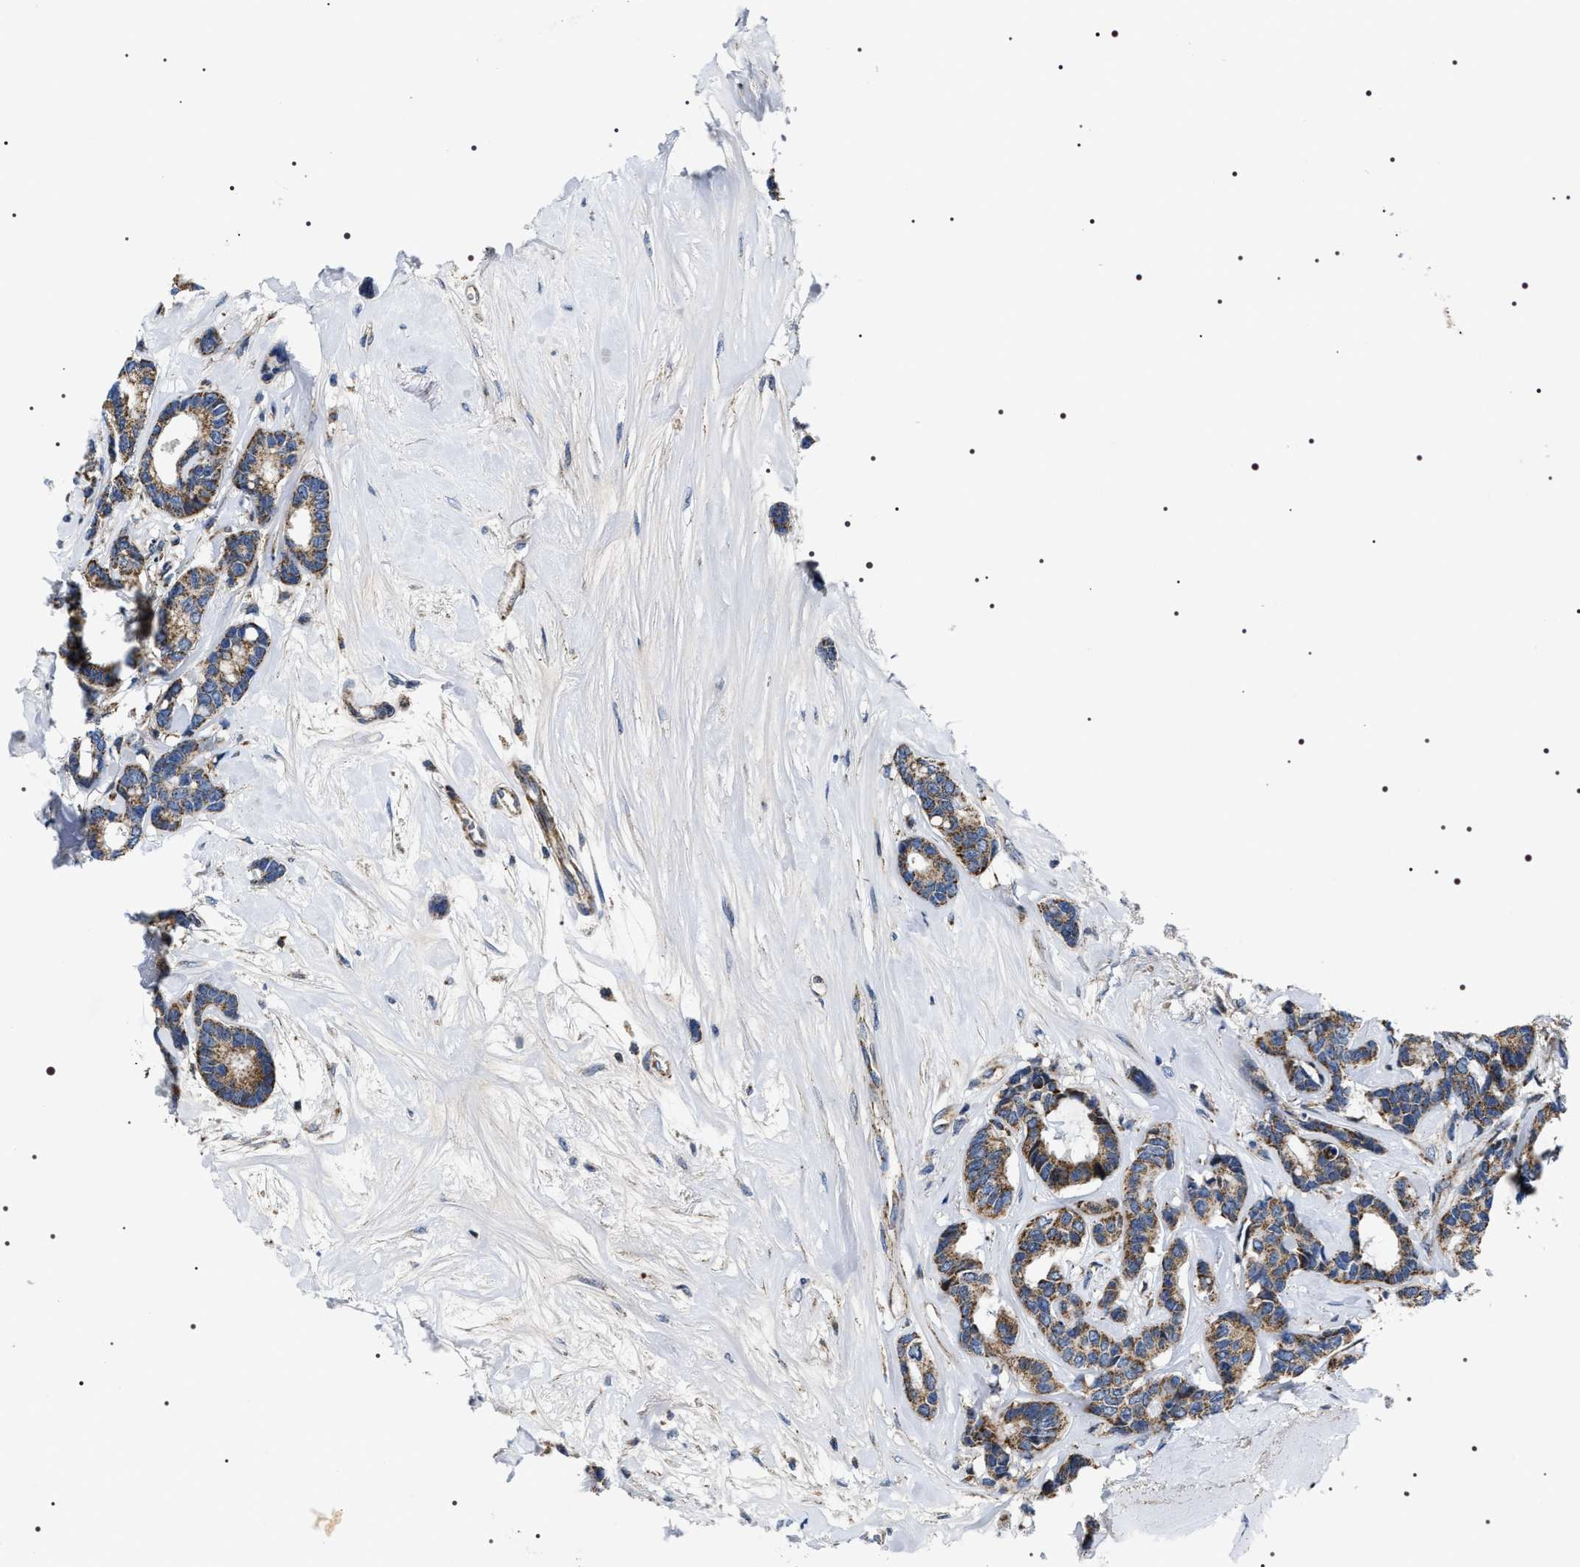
{"staining": {"intensity": "moderate", "quantity": ">75%", "location": "cytoplasmic/membranous"}, "tissue": "breast cancer", "cell_type": "Tumor cells", "image_type": "cancer", "snomed": [{"axis": "morphology", "description": "Duct carcinoma"}, {"axis": "topography", "description": "Breast"}], "caption": "Protein staining of breast cancer tissue demonstrates moderate cytoplasmic/membranous expression in about >75% of tumor cells.", "gene": "NTMT1", "patient": {"sex": "female", "age": 87}}